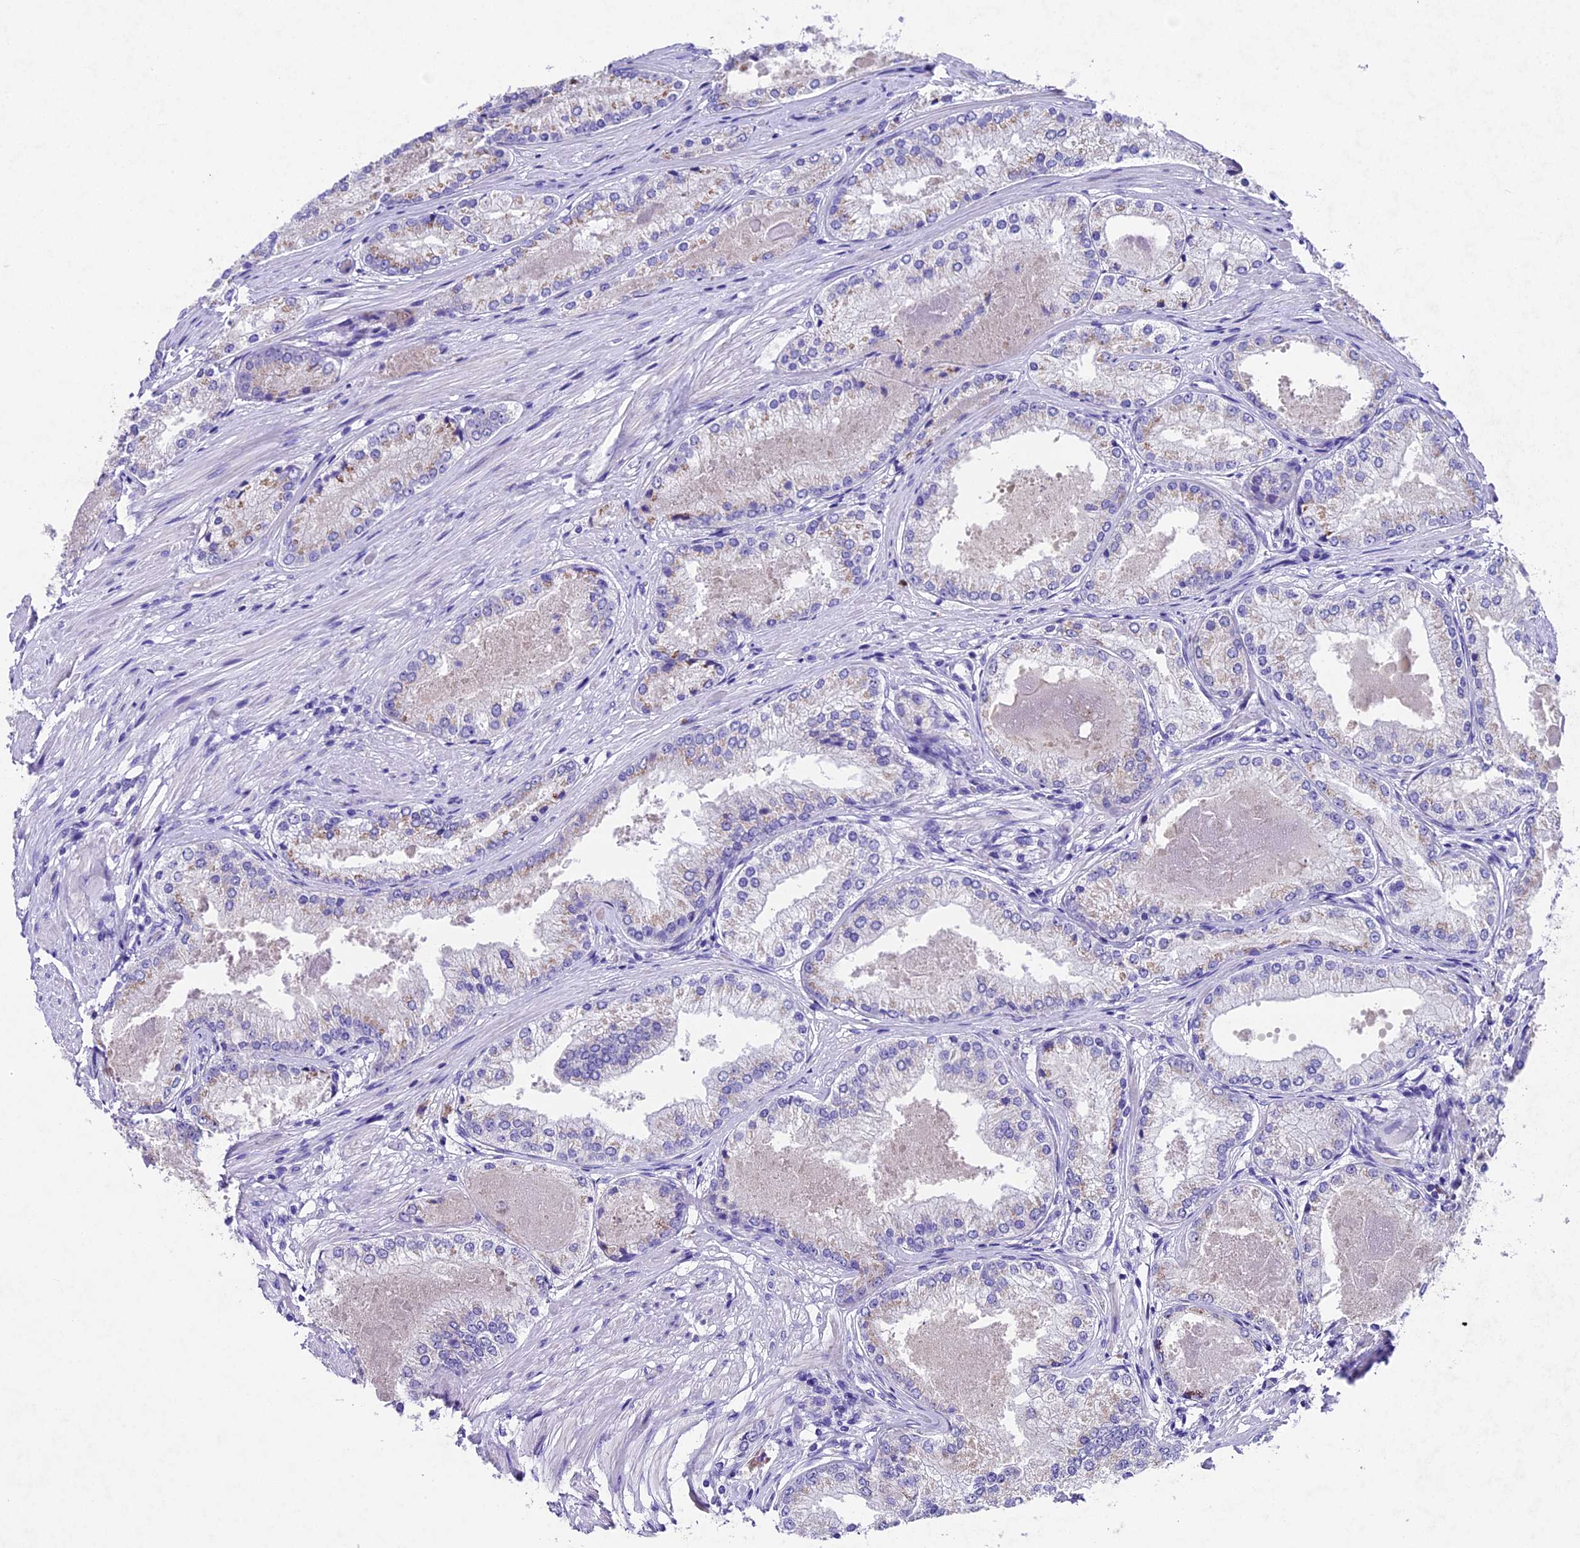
{"staining": {"intensity": "moderate", "quantity": "<25%", "location": "cytoplasmic/membranous"}, "tissue": "prostate cancer", "cell_type": "Tumor cells", "image_type": "cancer", "snomed": [{"axis": "morphology", "description": "Adenocarcinoma, Low grade"}, {"axis": "topography", "description": "Prostate"}], "caption": "Immunohistochemistry (IHC) histopathology image of prostate cancer stained for a protein (brown), which displays low levels of moderate cytoplasmic/membranous staining in about <25% of tumor cells.", "gene": "IFT140", "patient": {"sex": "male", "age": 68}}